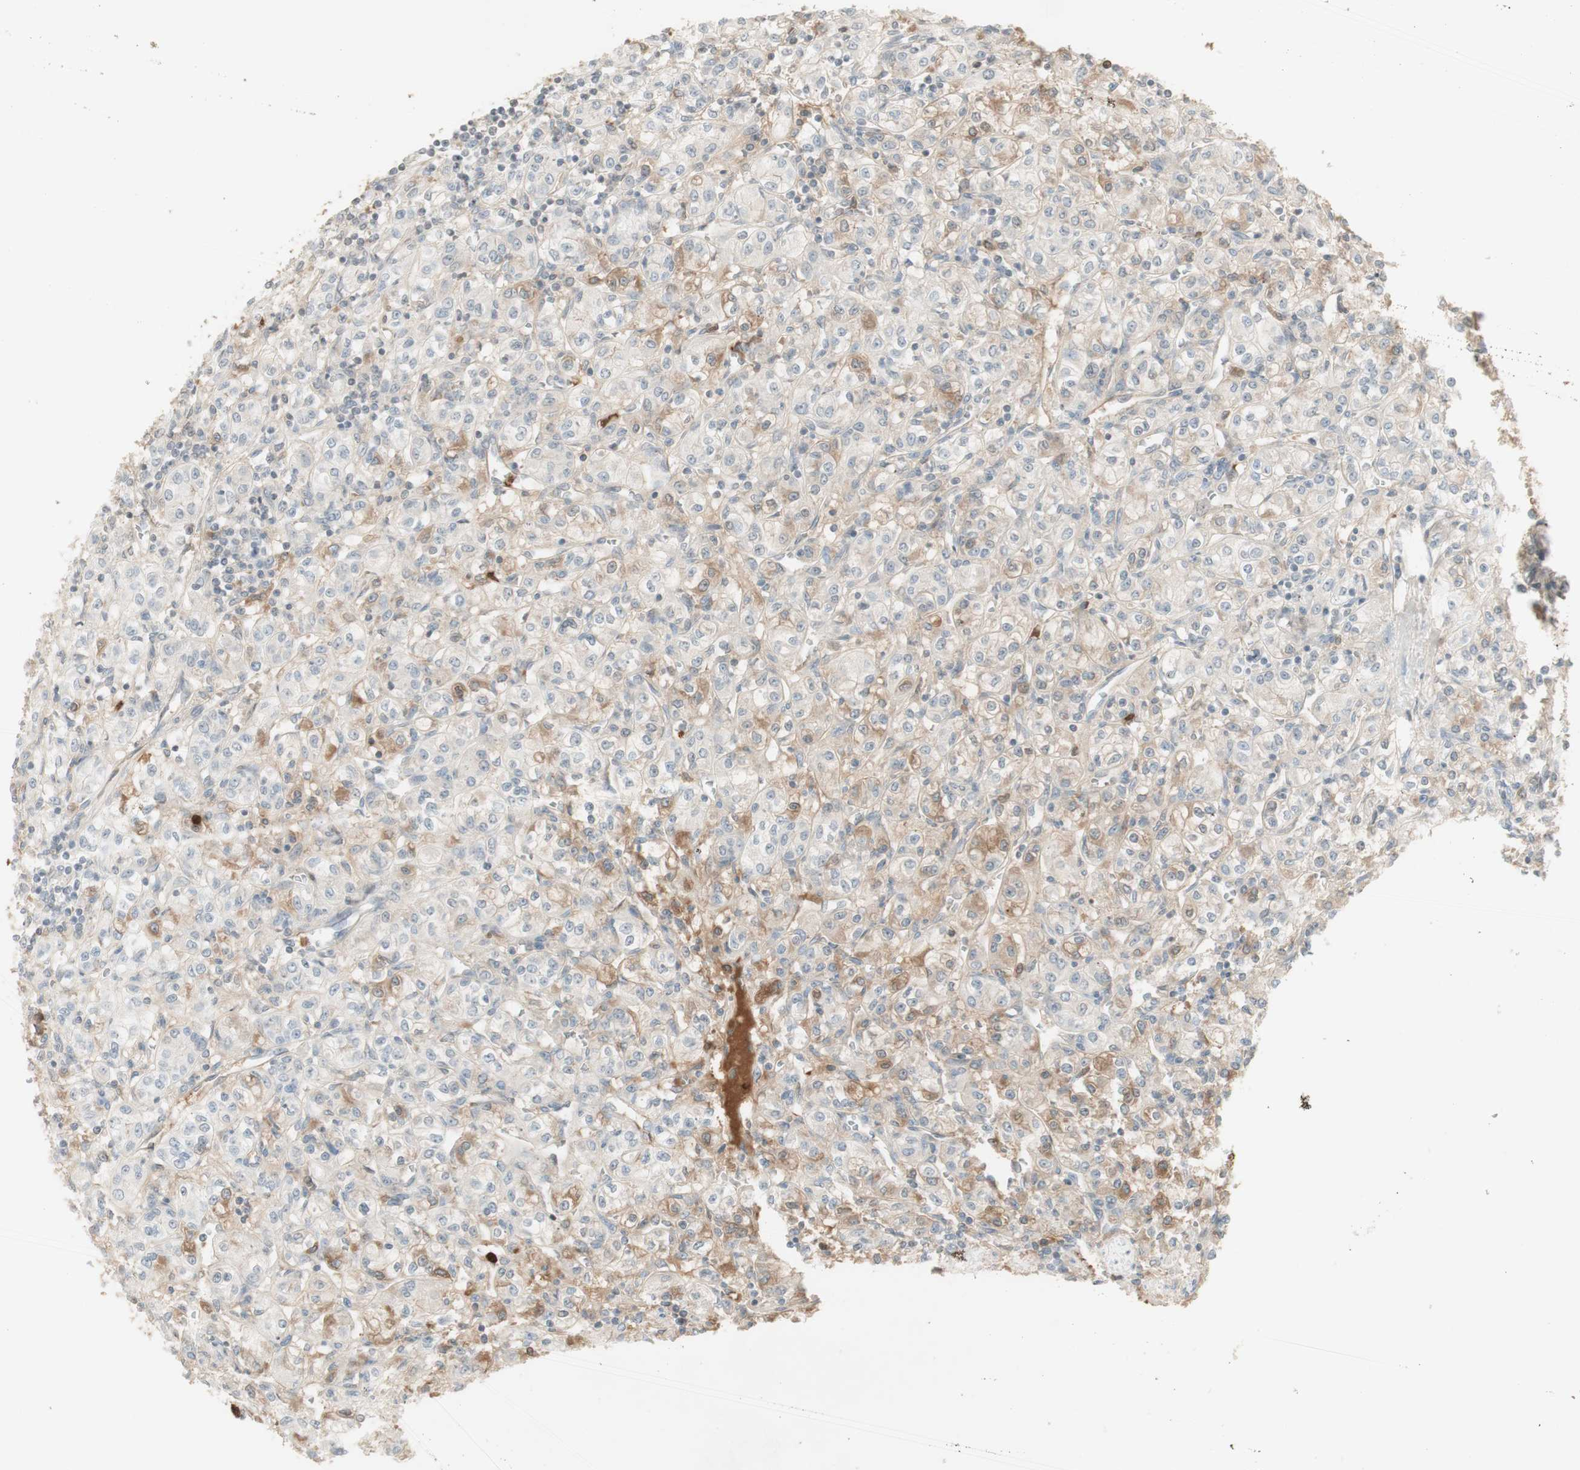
{"staining": {"intensity": "weak", "quantity": "<25%", "location": "cytoplasmic/membranous"}, "tissue": "renal cancer", "cell_type": "Tumor cells", "image_type": "cancer", "snomed": [{"axis": "morphology", "description": "Adenocarcinoma, NOS"}, {"axis": "topography", "description": "Kidney"}], "caption": "DAB immunohistochemical staining of human renal cancer (adenocarcinoma) shows no significant expression in tumor cells. (DAB (3,3'-diaminobenzidine) immunohistochemistry (IHC), high magnification).", "gene": "NID1", "patient": {"sex": "male", "age": 77}}